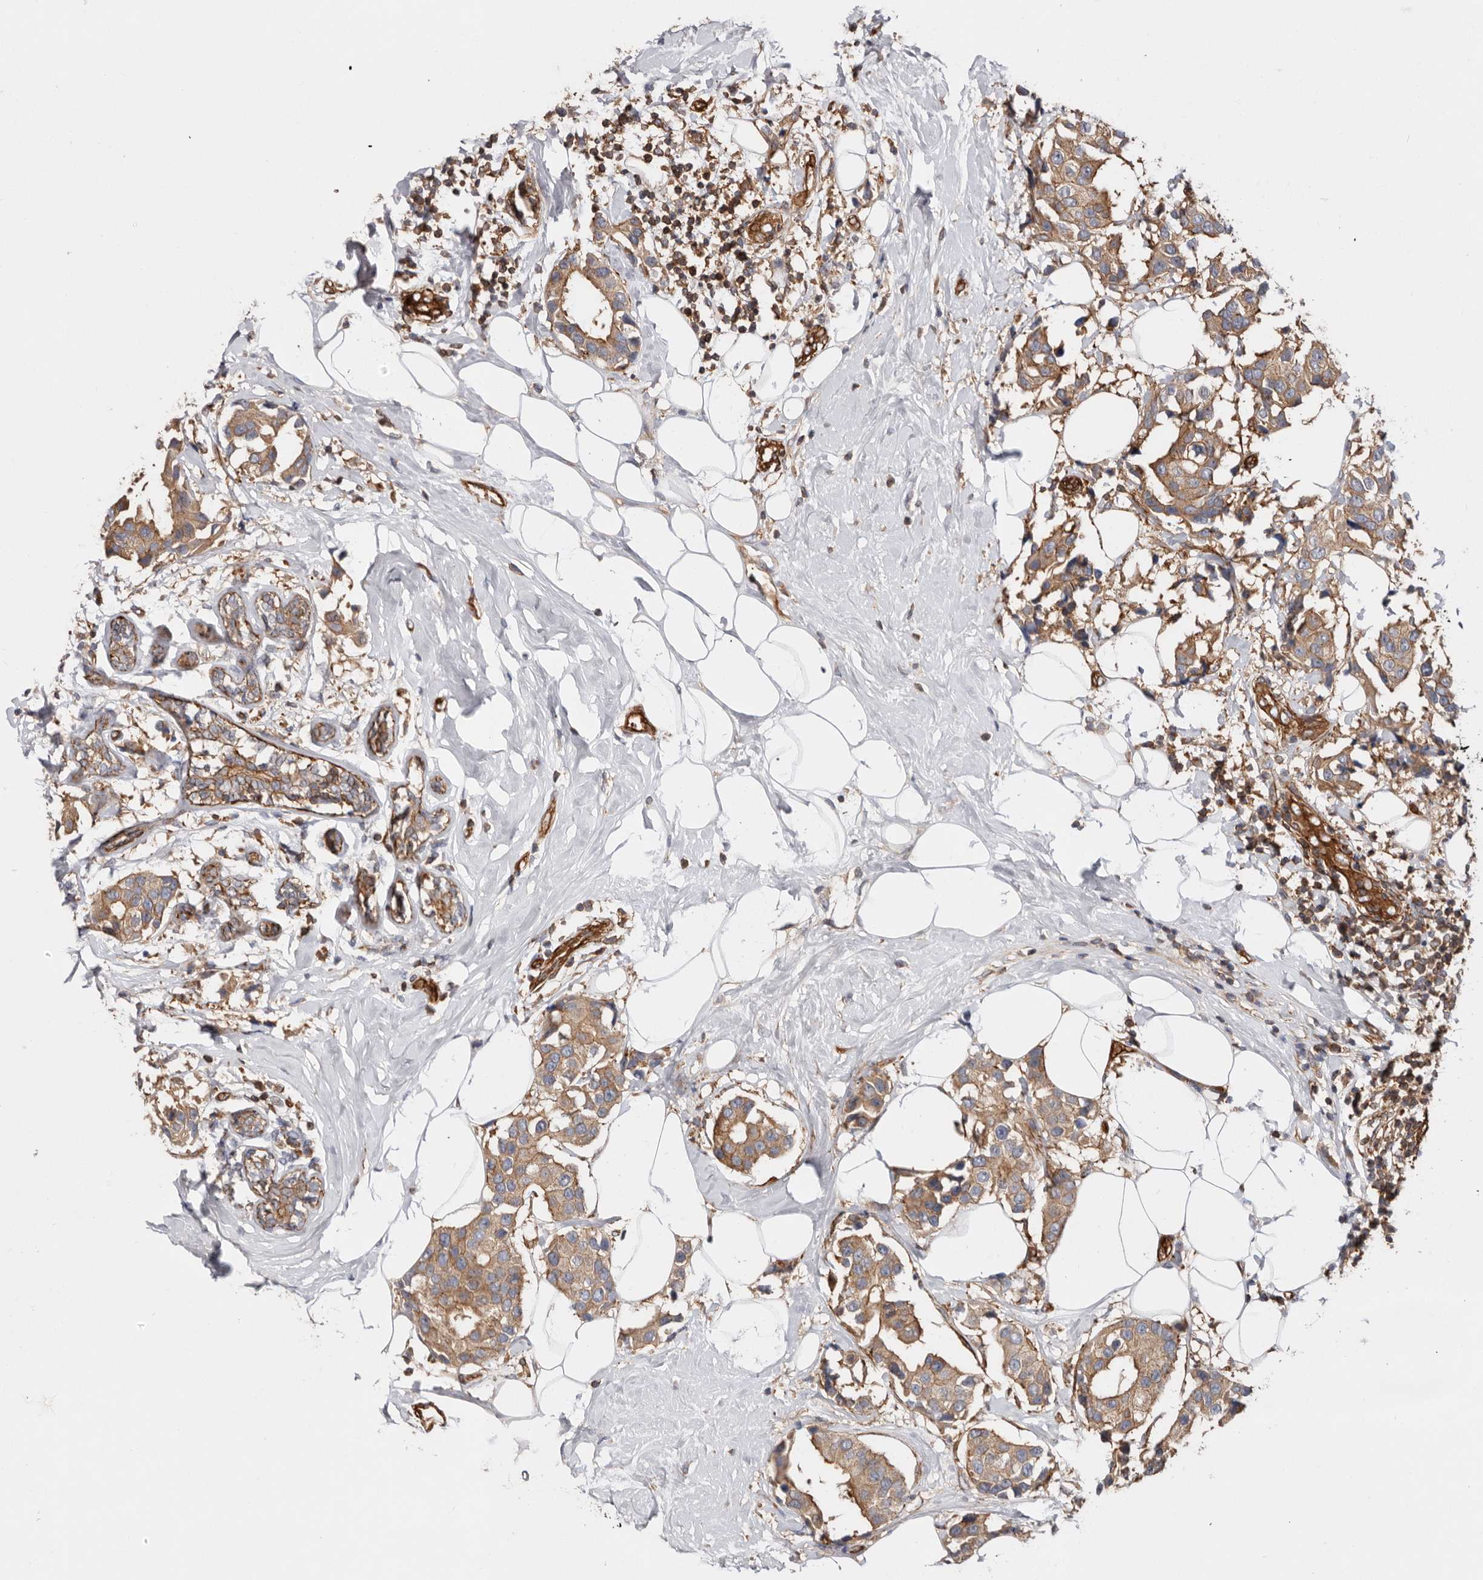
{"staining": {"intensity": "moderate", "quantity": ">75%", "location": "cytoplasmic/membranous"}, "tissue": "breast cancer", "cell_type": "Tumor cells", "image_type": "cancer", "snomed": [{"axis": "morphology", "description": "Normal tissue, NOS"}, {"axis": "morphology", "description": "Duct carcinoma"}, {"axis": "topography", "description": "Breast"}], "caption": "Immunohistochemistry (IHC) (DAB) staining of human breast intraductal carcinoma demonstrates moderate cytoplasmic/membranous protein positivity in about >75% of tumor cells.", "gene": "TMC7", "patient": {"sex": "female", "age": 39}}